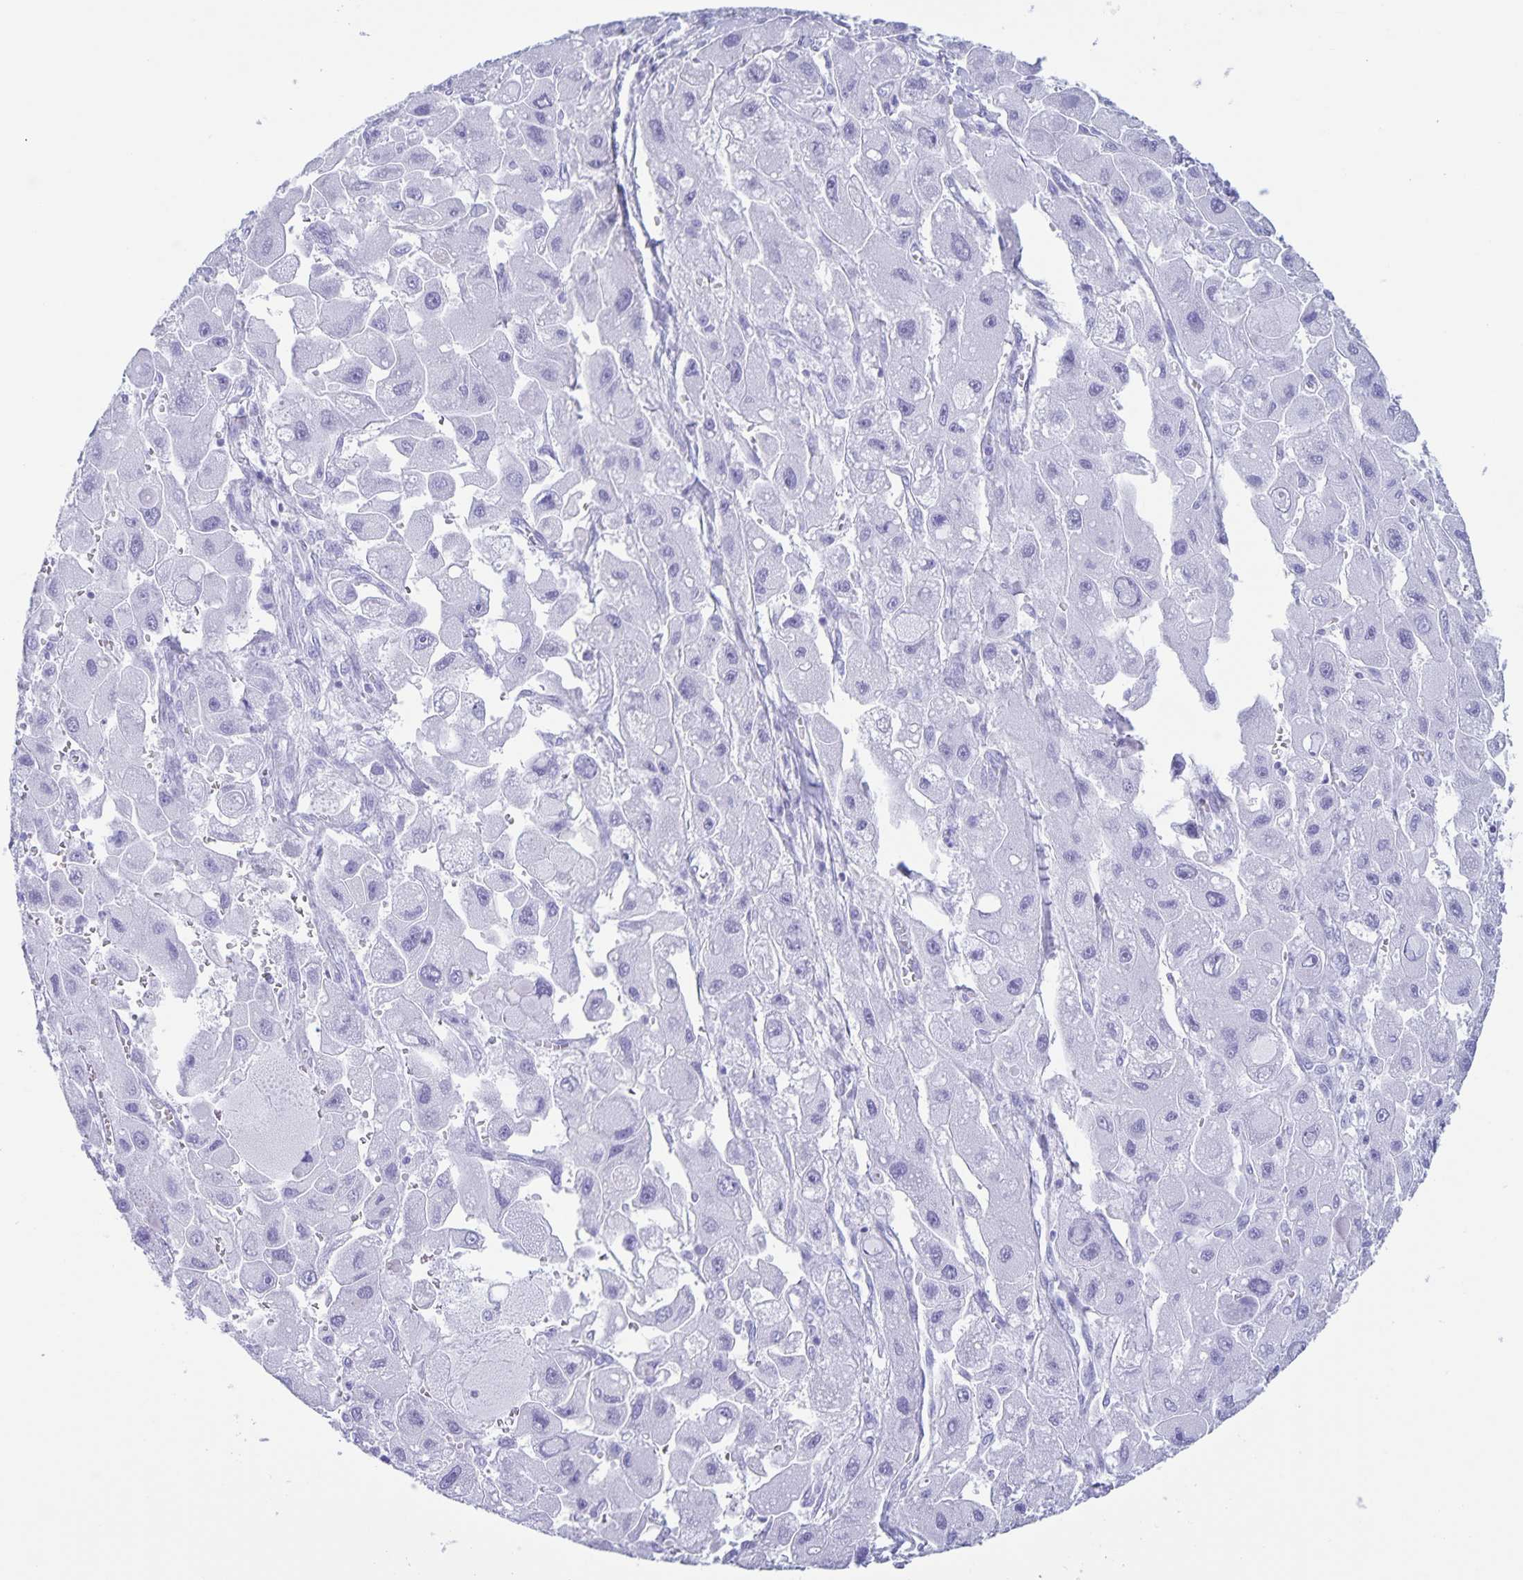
{"staining": {"intensity": "negative", "quantity": "none", "location": "none"}, "tissue": "liver cancer", "cell_type": "Tumor cells", "image_type": "cancer", "snomed": [{"axis": "morphology", "description": "Carcinoma, Hepatocellular, NOS"}, {"axis": "topography", "description": "Liver"}], "caption": "IHC photomicrograph of neoplastic tissue: human liver cancer (hepatocellular carcinoma) stained with DAB reveals no significant protein staining in tumor cells.", "gene": "AQP4", "patient": {"sex": "male", "age": 24}}